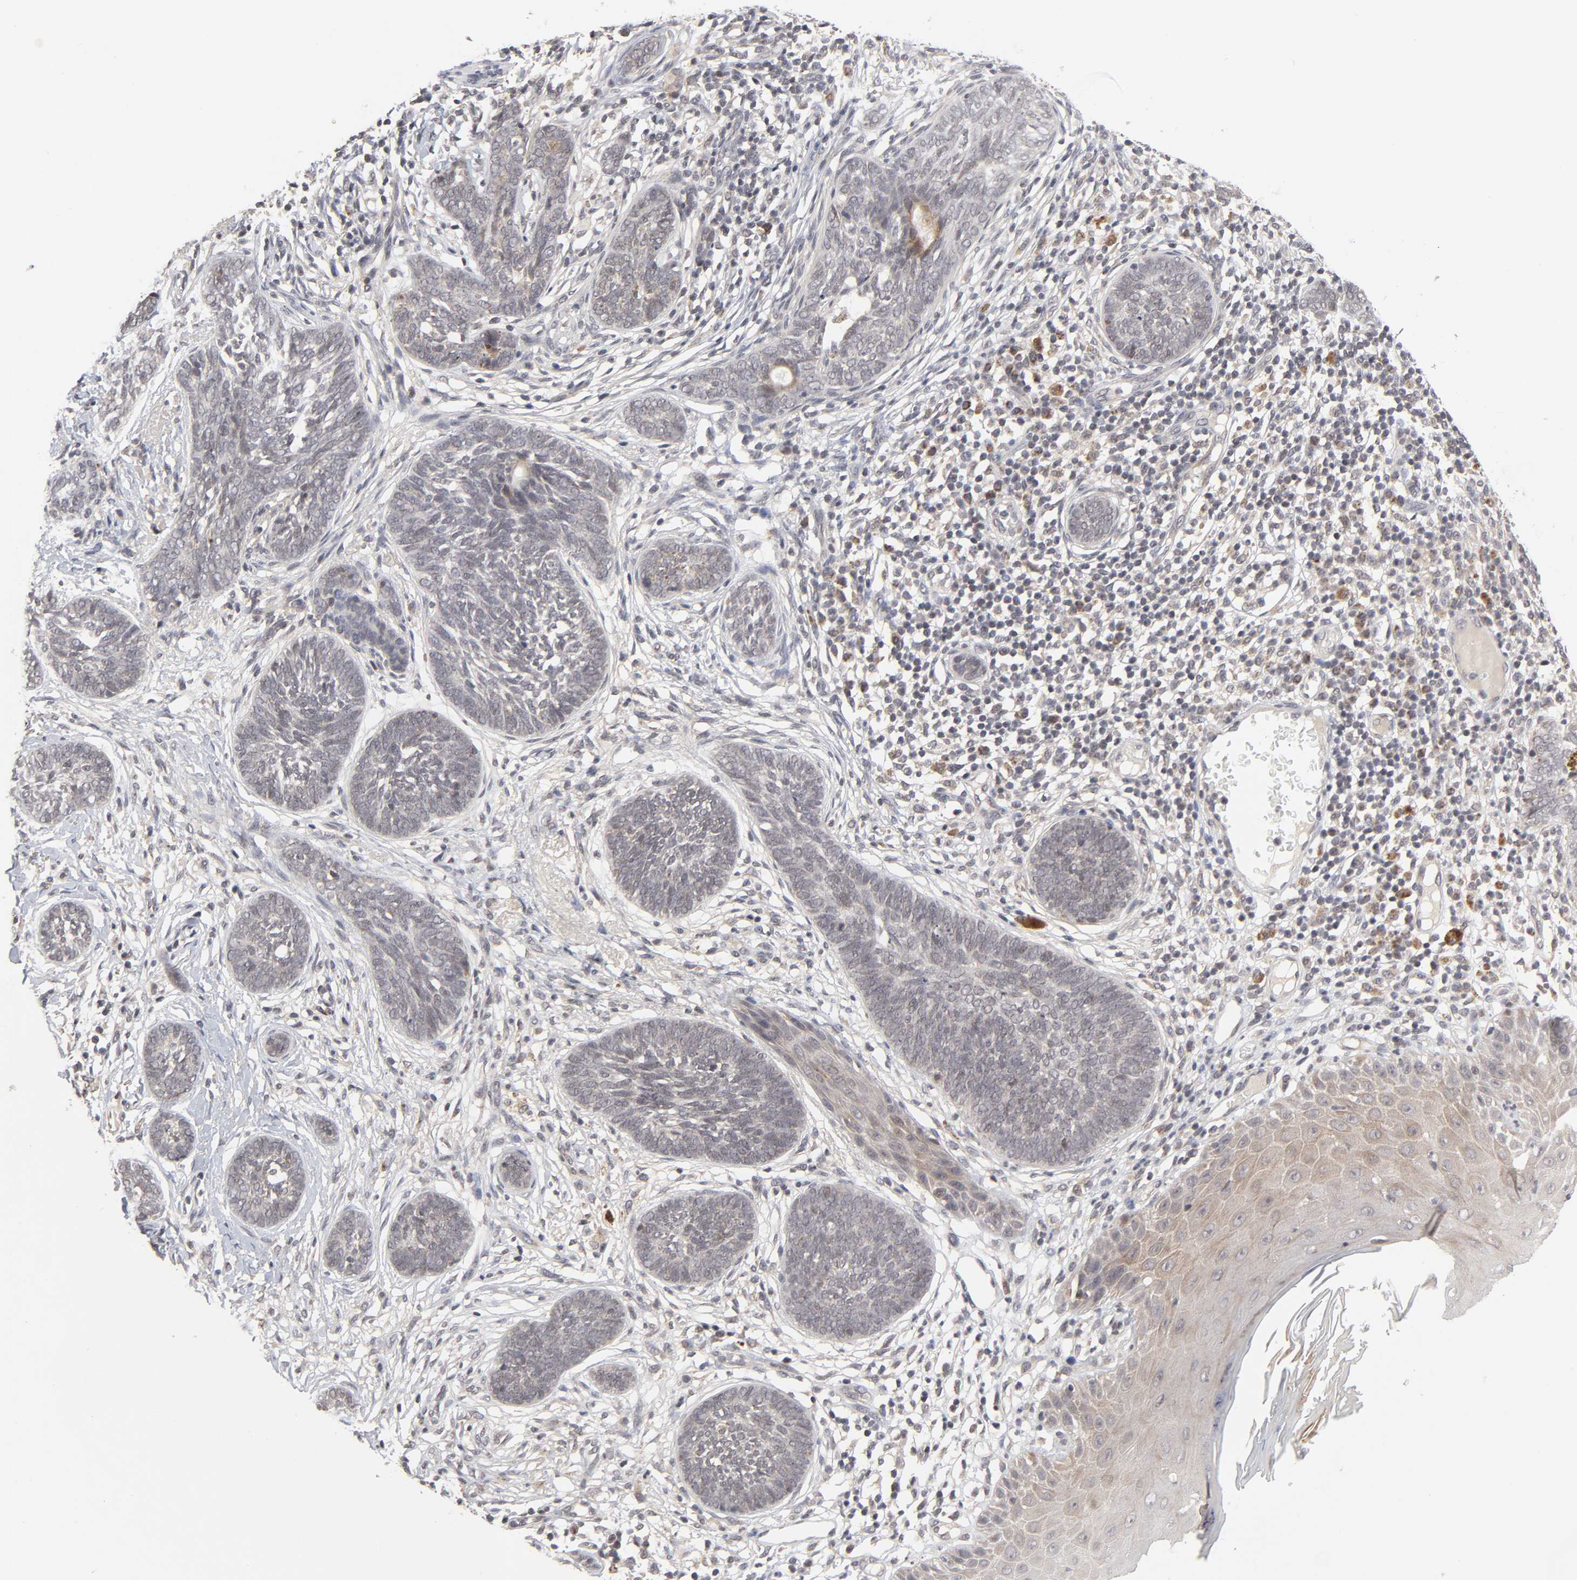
{"staining": {"intensity": "negative", "quantity": "none", "location": "none"}, "tissue": "skin cancer", "cell_type": "Tumor cells", "image_type": "cancer", "snomed": [{"axis": "morphology", "description": "Normal tissue, NOS"}, {"axis": "morphology", "description": "Basal cell carcinoma"}, {"axis": "topography", "description": "Skin"}], "caption": "A high-resolution histopathology image shows immunohistochemistry staining of skin cancer (basal cell carcinoma), which reveals no significant expression in tumor cells. (Immunohistochemistry (ihc), brightfield microscopy, high magnification).", "gene": "AUH", "patient": {"sex": "male", "age": 87}}